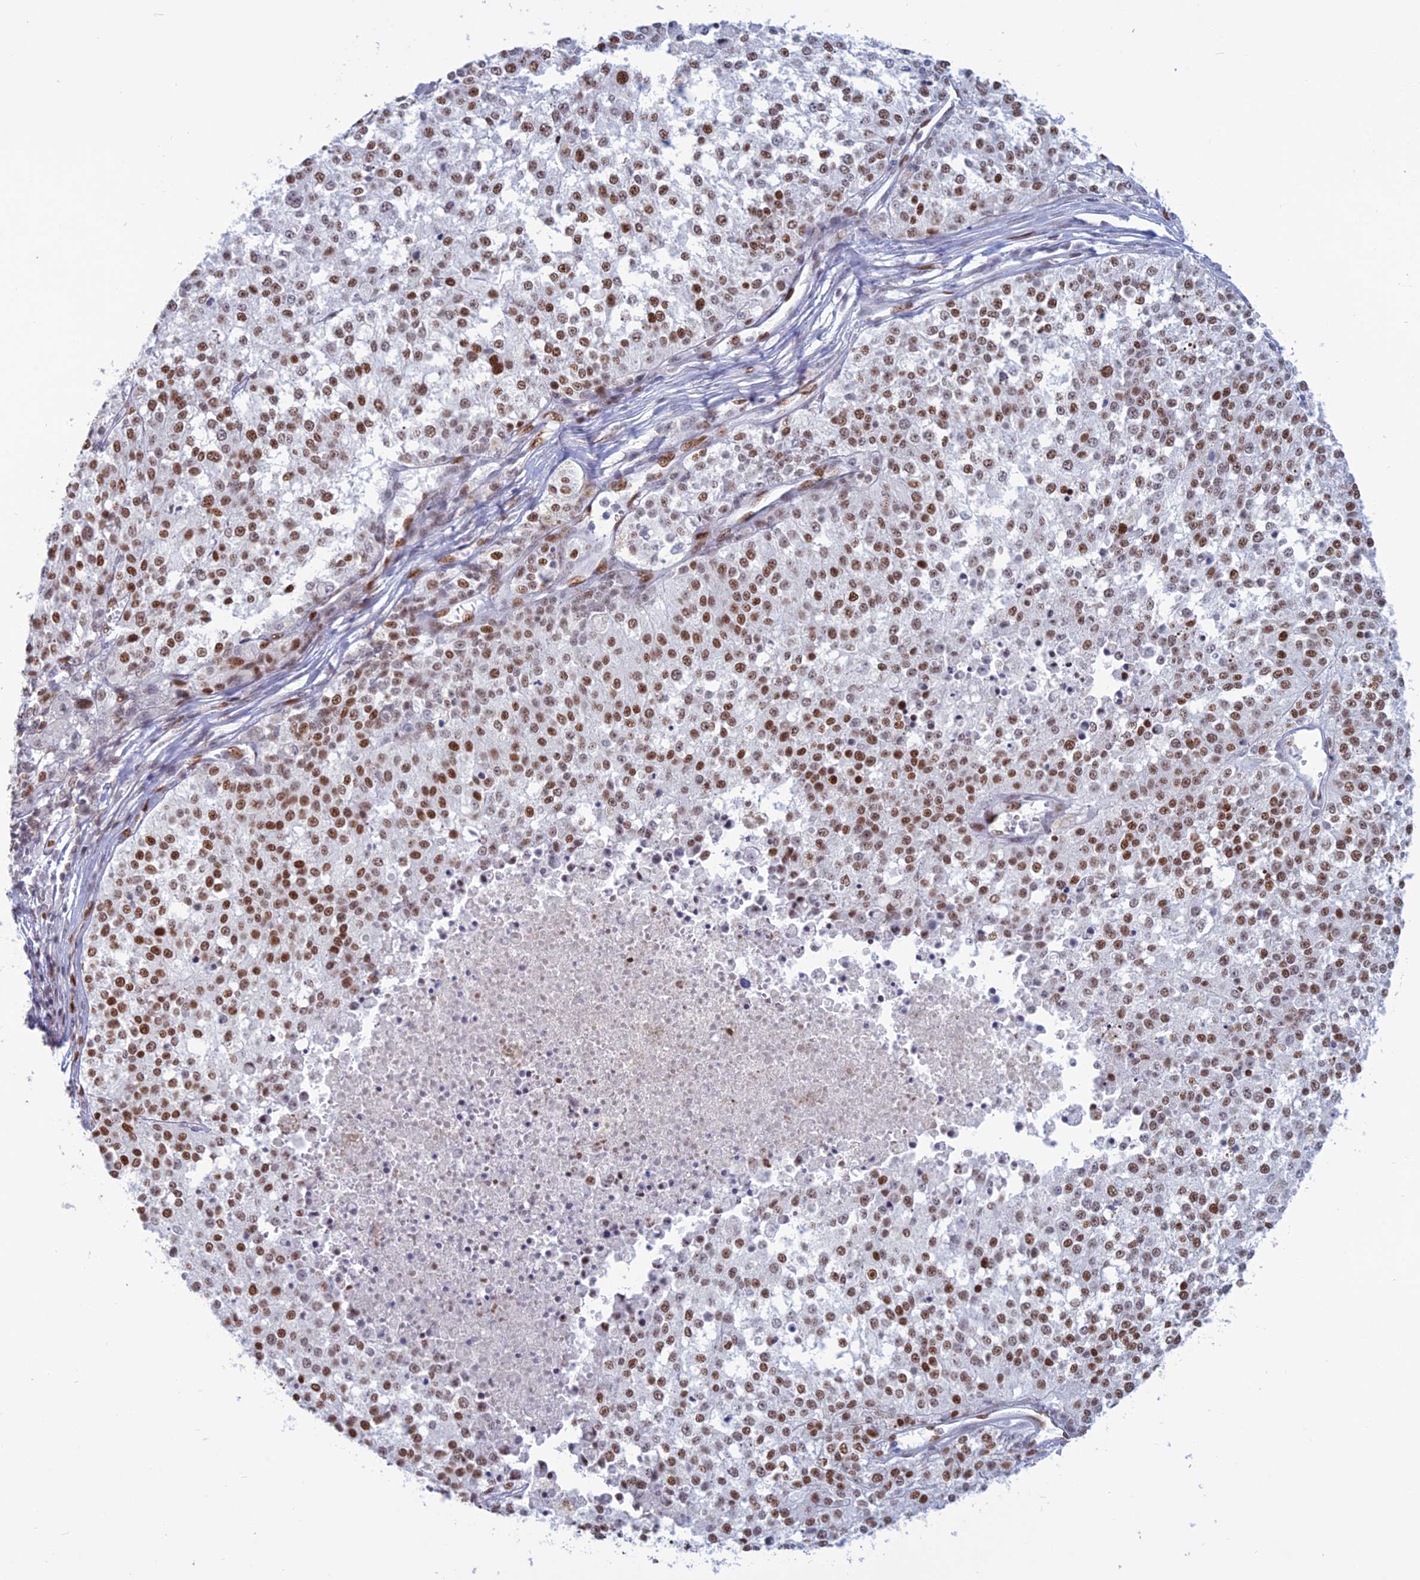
{"staining": {"intensity": "moderate", "quantity": ">75%", "location": "nuclear"}, "tissue": "melanoma", "cell_type": "Tumor cells", "image_type": "cancer", "snomed": [{"axis": "morphology", "description": "Malignant melanoma, NOS"}, {"axis": "topography", "description": "Skin"}], "caption": "Protein expression analysis of melanoma displays moderate nuclear expression in about >75% of tumor cells.", "gene": "NOL4L", "patient": {"sex": "female", "age": 64}}